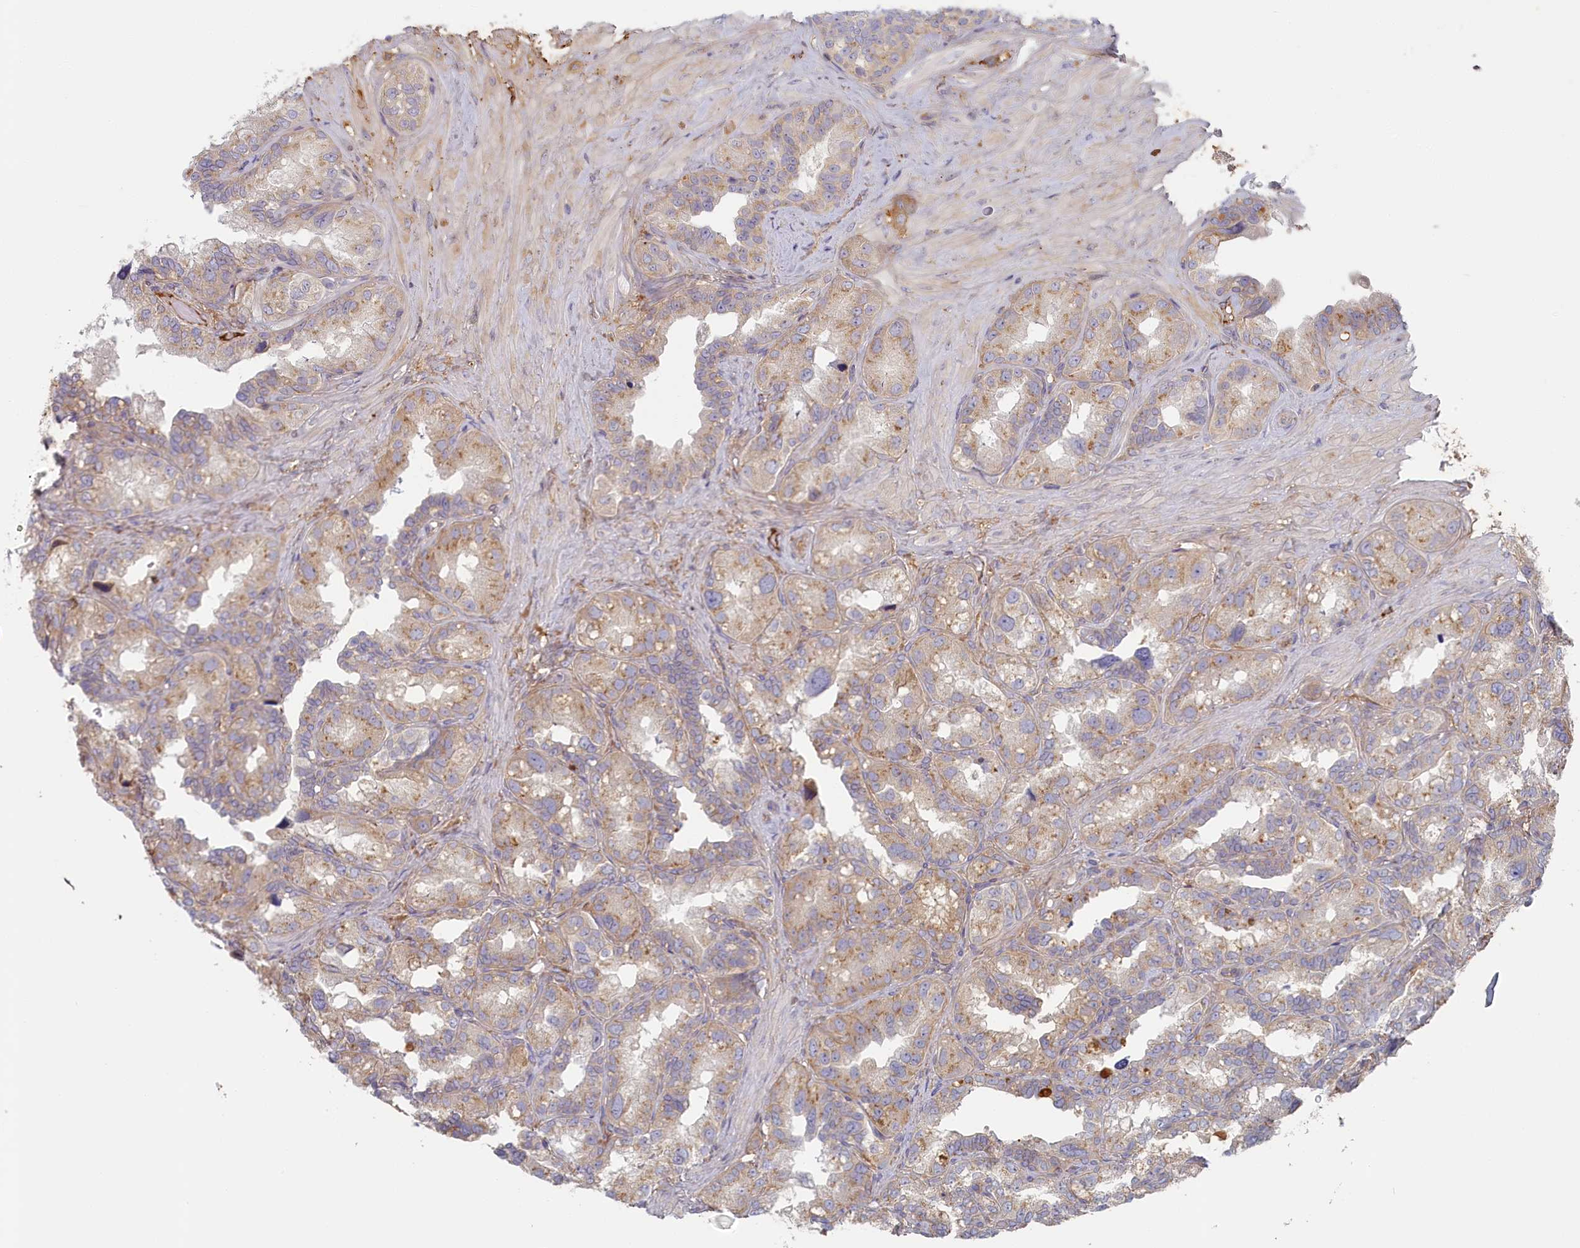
{"staining": {"intensity": "weak", "quantity": "25%-75%", "location": "cytoplasmic/membranous"}, "tissue": "seminal vesicle", "cell_type": "Glandular cells", "image_type": "normal", "snomed": [{"axis": "morphology", "description": "Normal tissue, NOS"}, {"axis": "topography", "description": "Seminal veicle"}, {"axis": "topography", "description": "Peripheral nerve tissue"}], "caption": "Immunohistochemical staining of normal human seminal vesicle reveals low levels of weak cytoplasmic/membranous staining in about 25%-75% of glandular cells.", "gene": "STX16", "patient": {"sex": "male", "age": 67}}